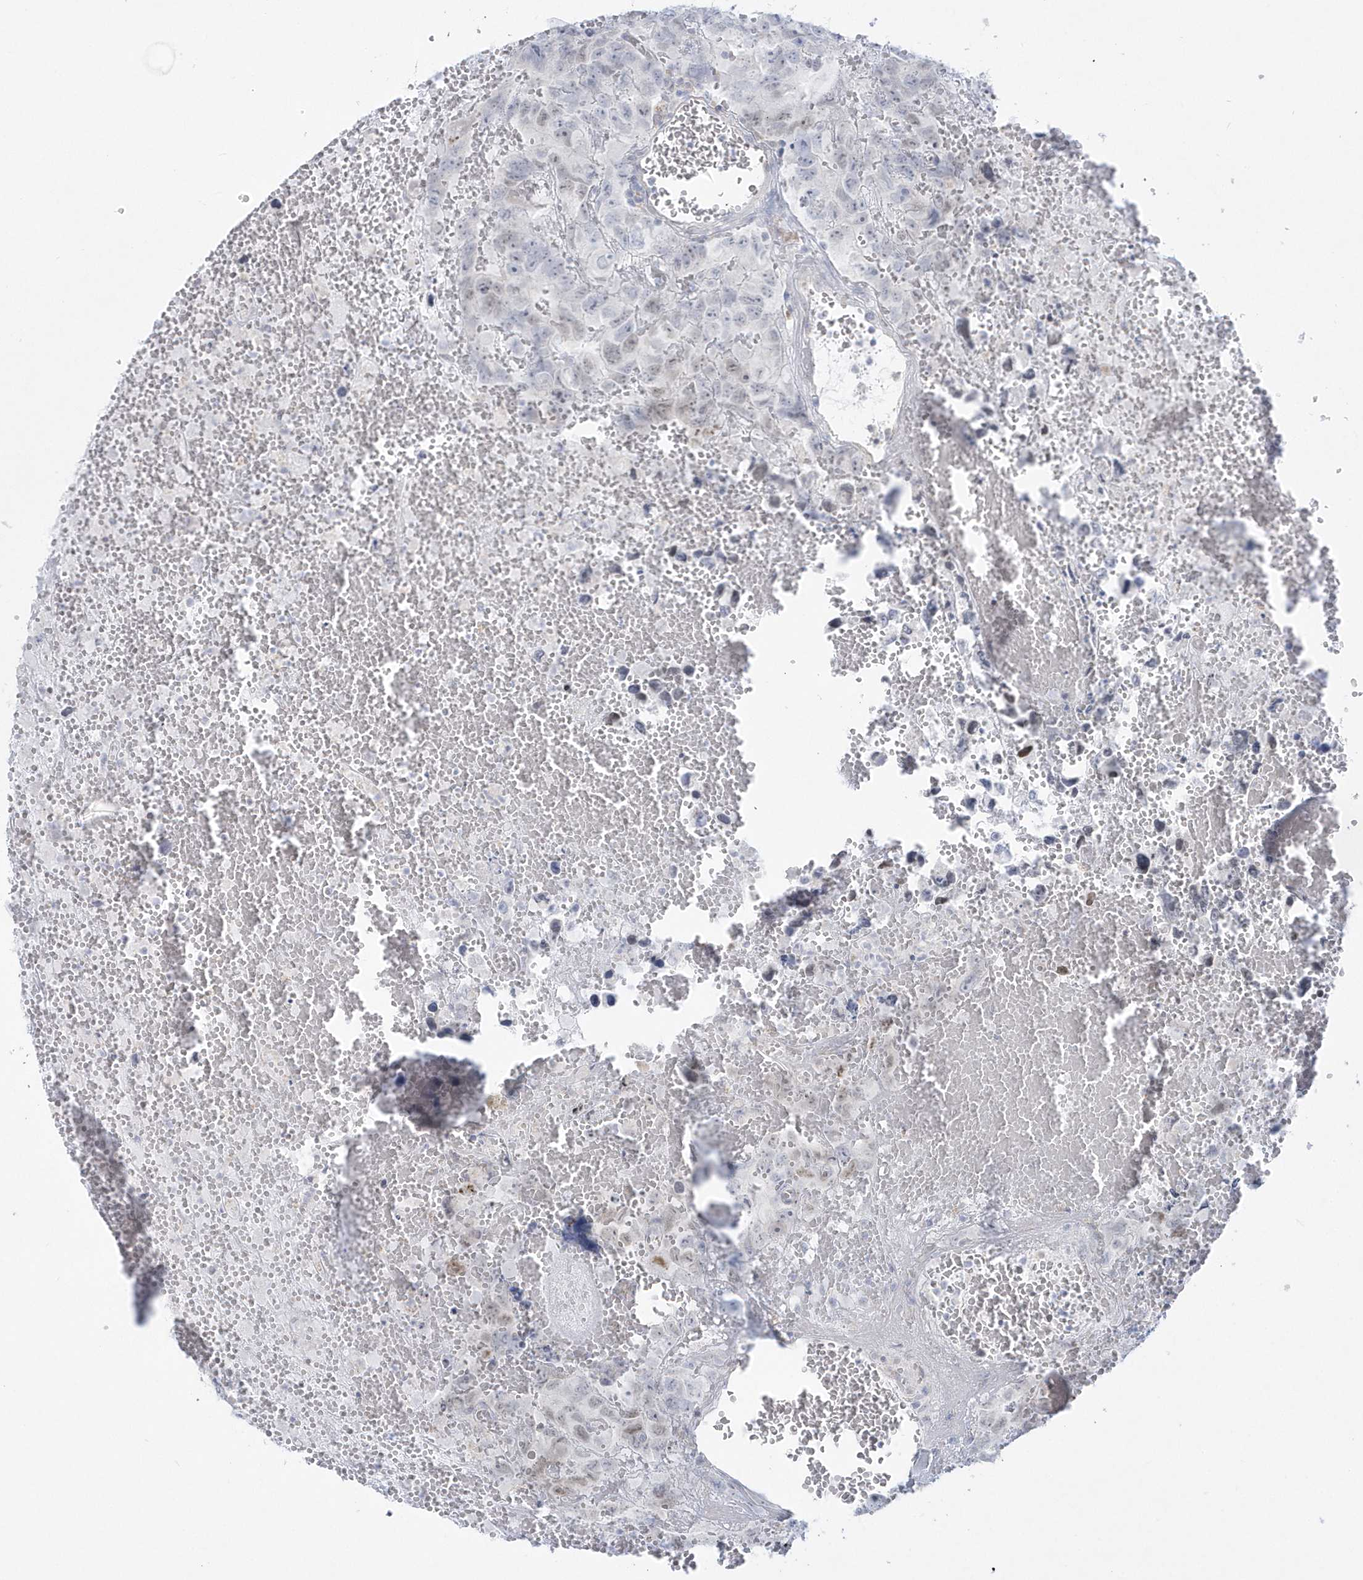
{"staining": {"intensity": "negative", "quantity": "none", "location": "none"}, "tissue": "testis cancer", "cell_type": "Tumor cells", "image_type": "cancer", "snomed": [{"axis": "morphology", "description": "Carcinoma, Embryonal, NOS"}, {"axis": "topography", "description": "Testis"}], "caption": "Histopathology image shows no protein expression in tumor cells of testis embryonal carcinoma tissue.", "gene": "PCBD1", "patient": {"sex": "male", "age": 45}}